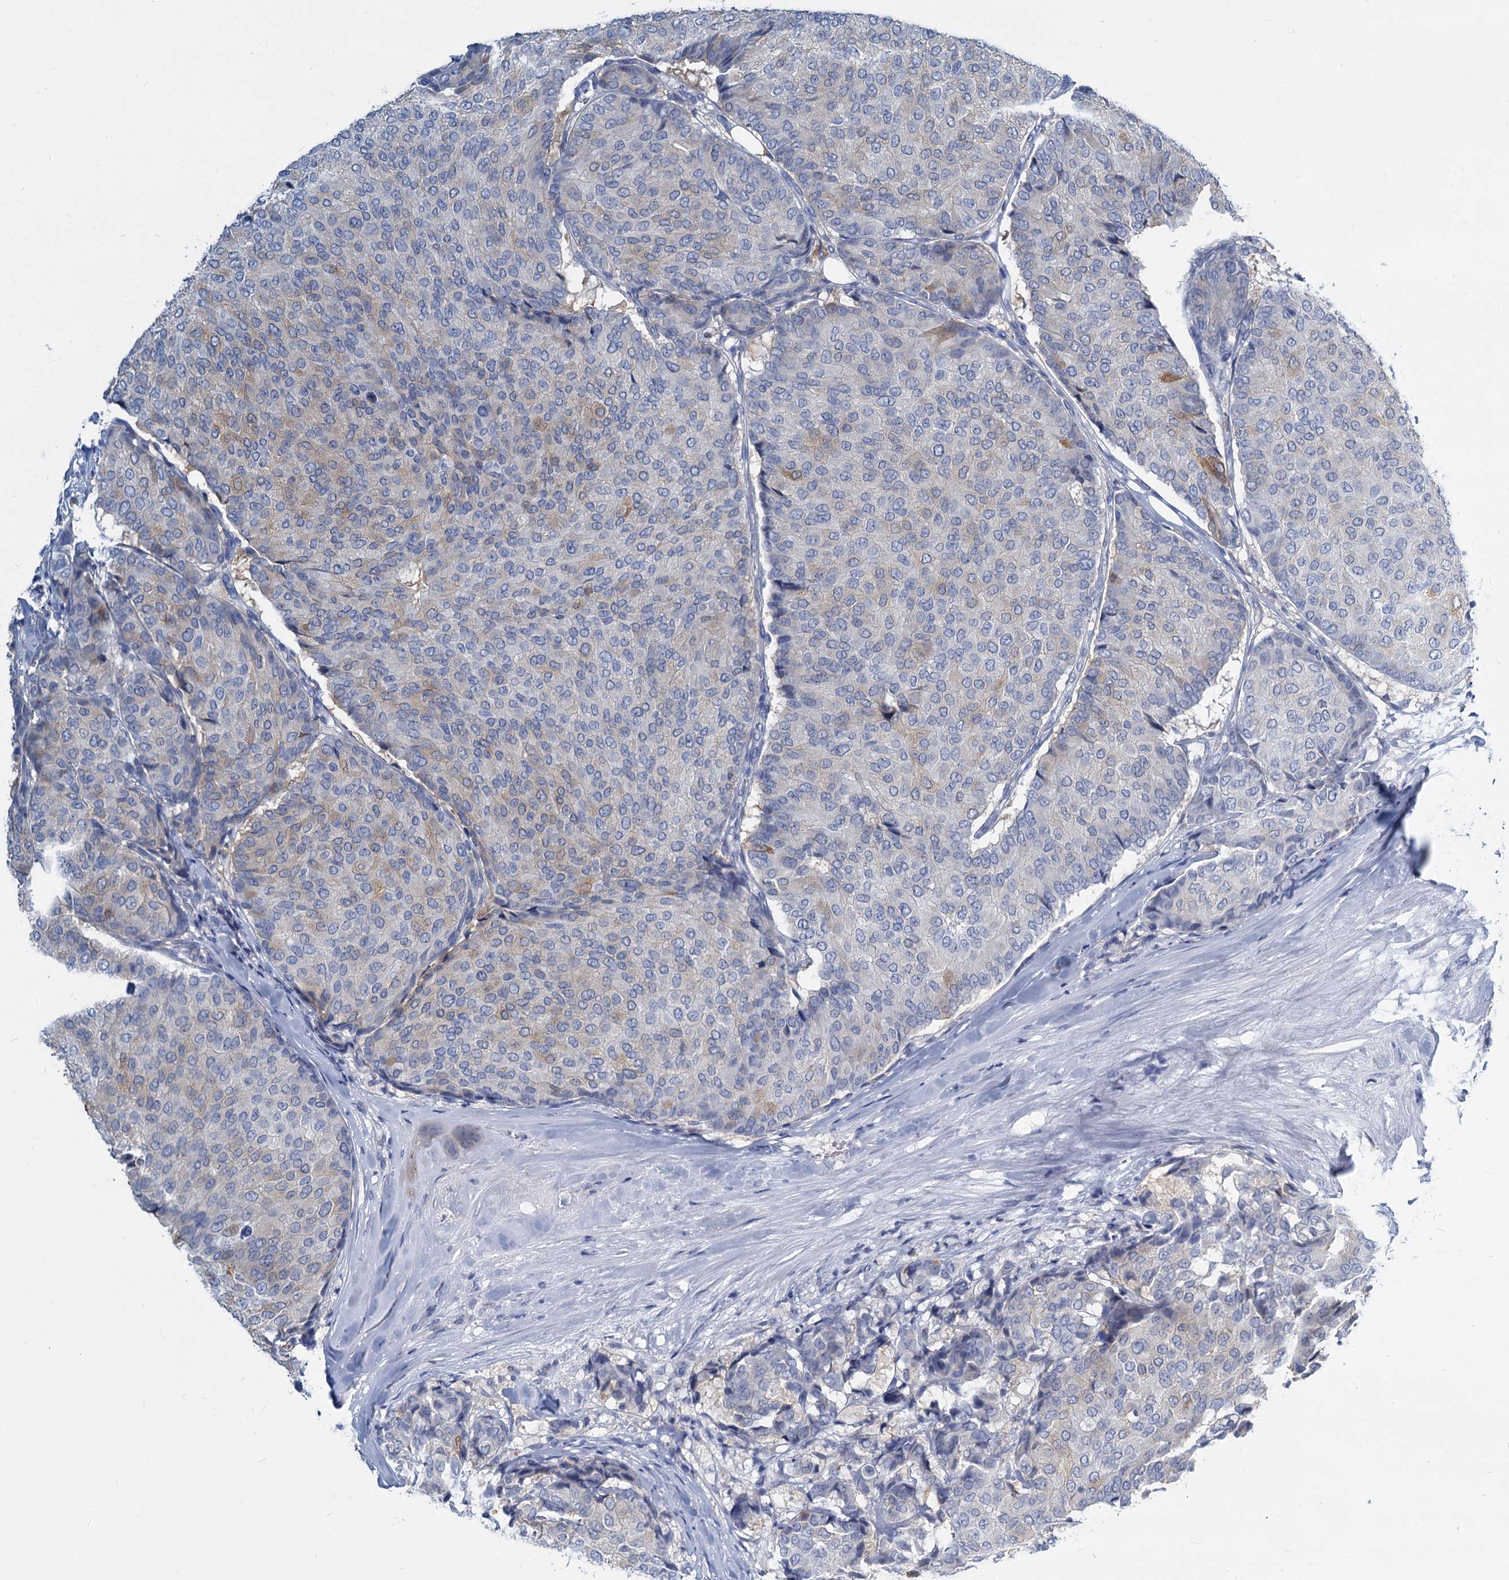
{"staining": {"intensity": "moderate", "quantity": "<25%", "location": "cytoplasmic/membranous"}, "tissue": "breast cancer", "cell_type": "Tumor cells", "image_type": "cancer", "snomed": [{"axis": "morphology", "description": "Duct carcinoma"}, {"axis": "topography", "description": "Breast"}], "caption": "Protein staining of intraductal carcinoma (breast) tissue shows moderate cytoplasmic/membranous positivity in about <25% of tumor cells.", "gene": "GSTM3", "patient": {"sex": "female", "age": 75}}